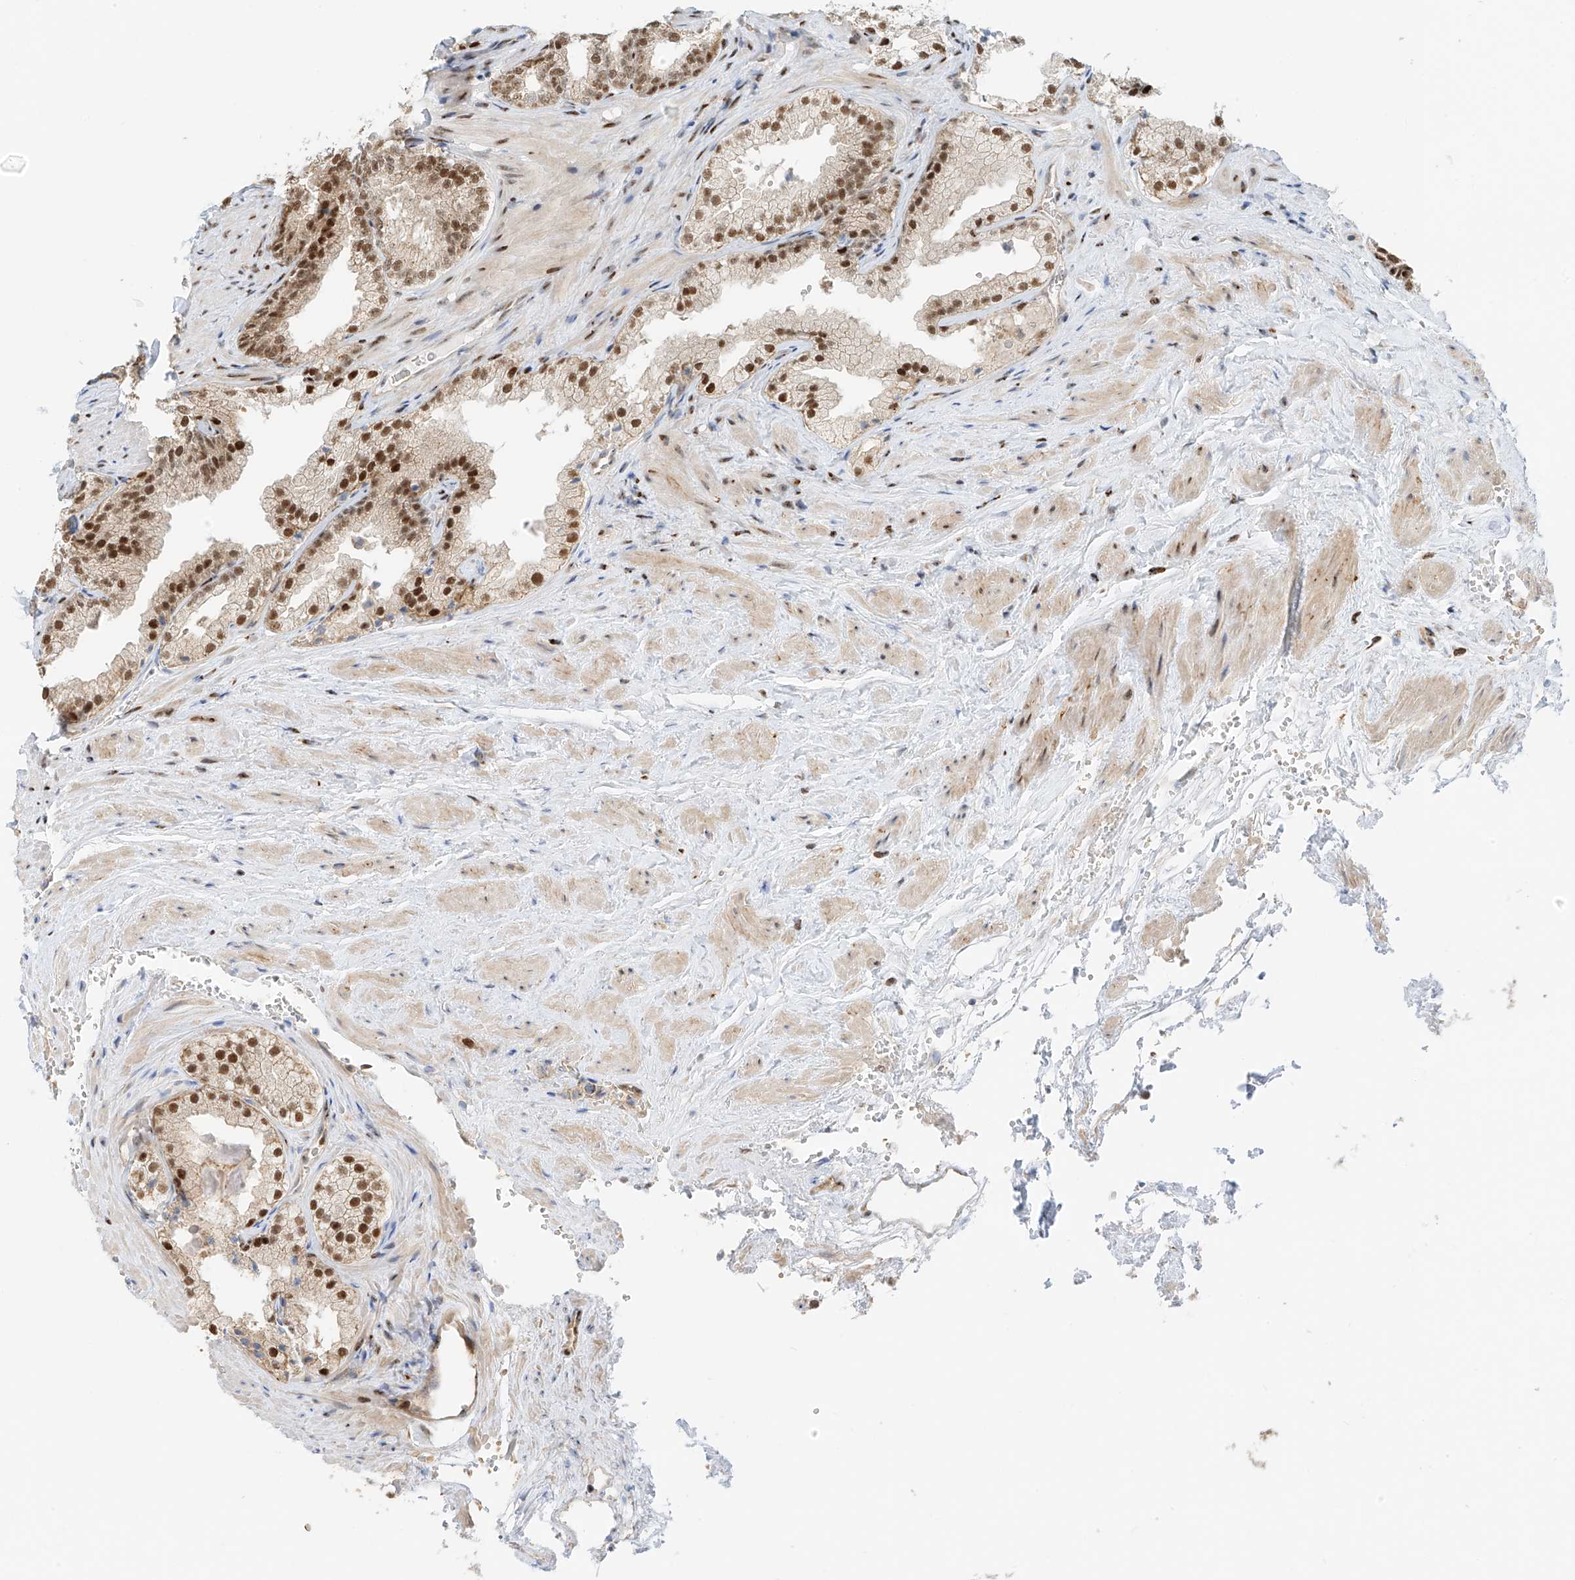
{"staining": {"intensity": "strong", "quantity": ">75%", "location": "nuclear"}, "tissue": "prostate", "cell_type": "Glandular cells", "image_type": "normal", "snomed": [{"axis": "morphology", "description": "Normal tissue, NOS"}, {"axis": "topography", "description": "Prostate"}], "caption": "Strong nuclear staining for a protein is appreciated in about >75% of glandular cells of unremarkable prostate using immunohistochemistry.", "gene": "ZNF514", "patient": {"sex": "male", "age": 76}}